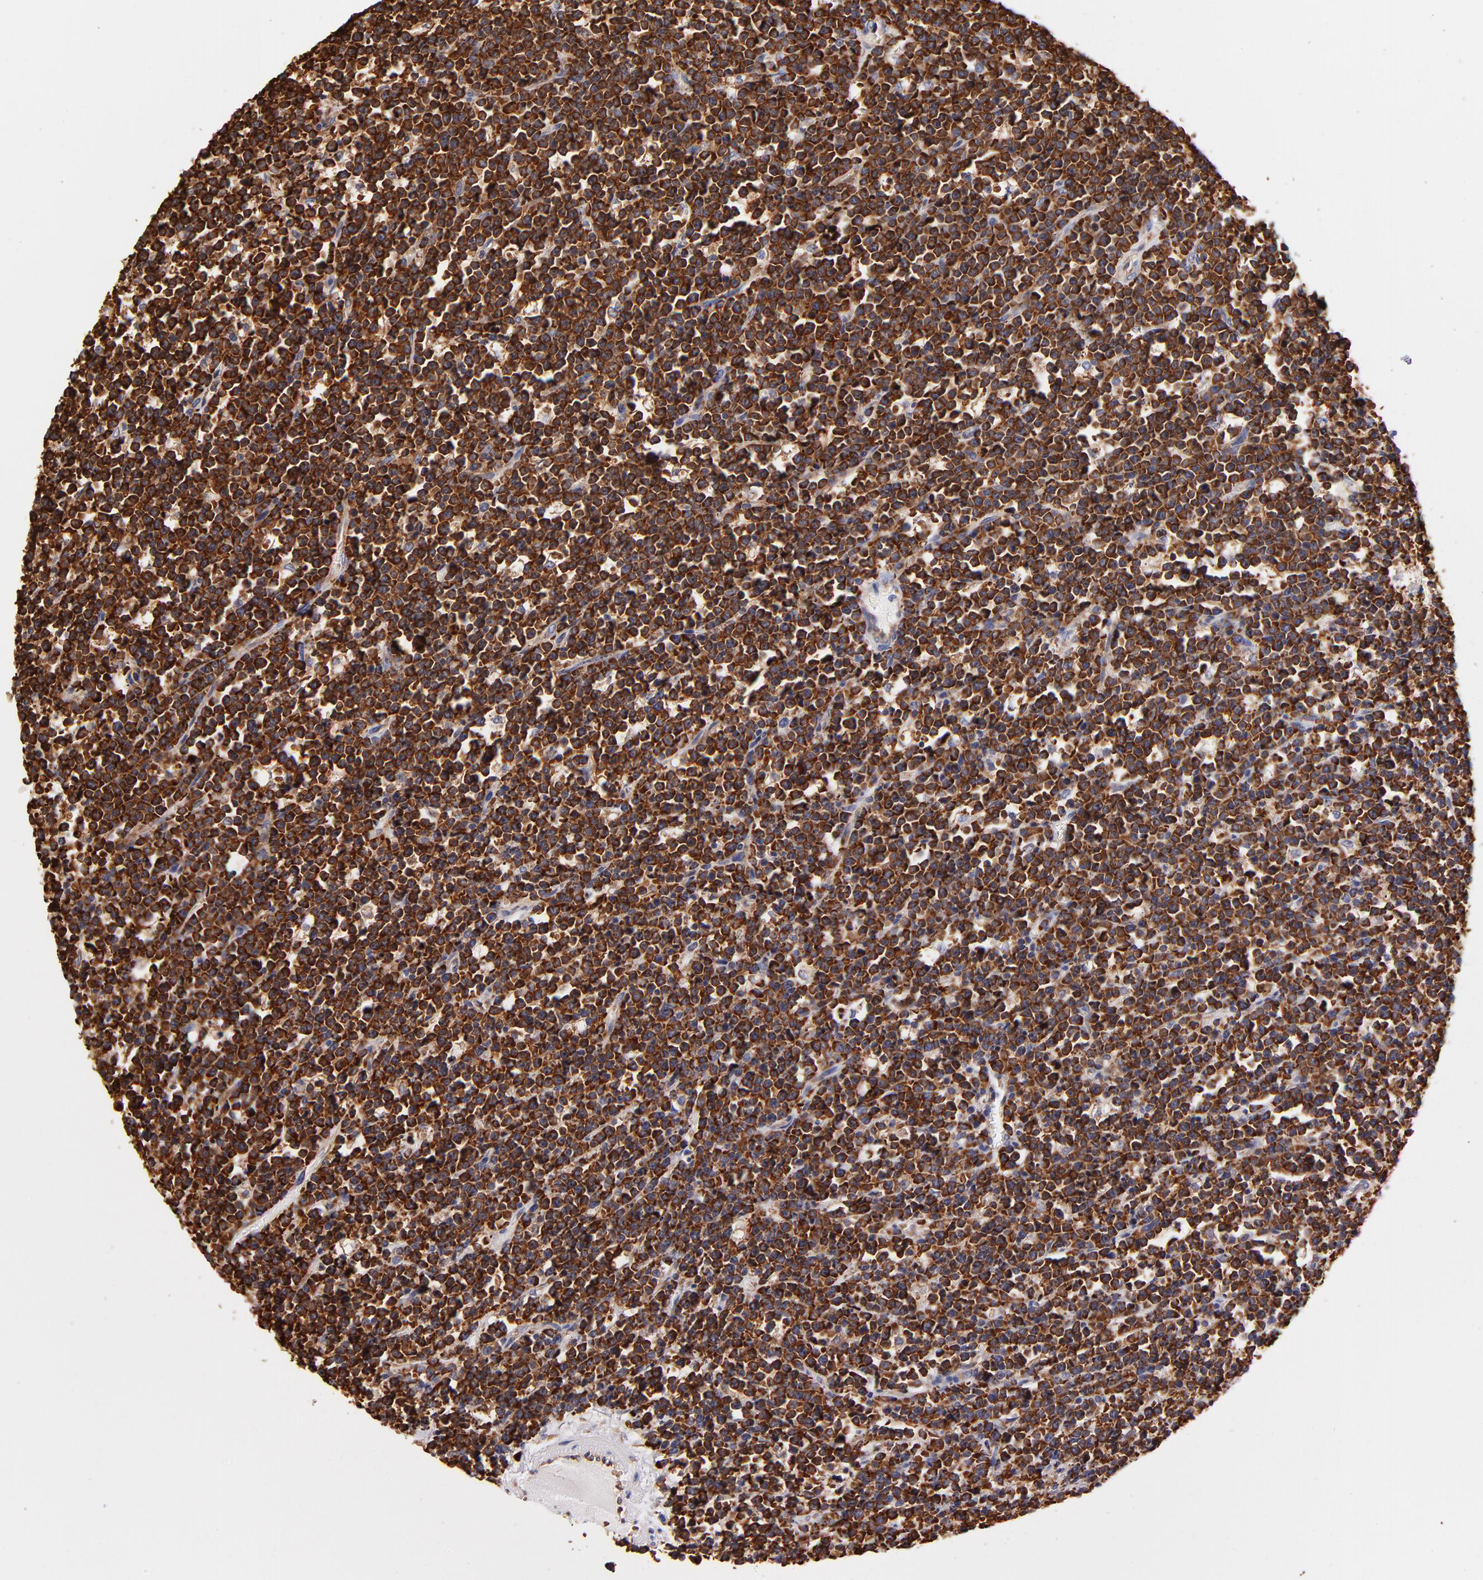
{"staining": {"intensity": "strong", "quantity": ">75%", "location": "cytoplasmic/membranous"}, "tissue": "lymphoma", "cell_type": "Tumor cells", "image_type": "cancer", "snomed": [{"axis": "morphology", "description": "Malignant lymphoma, non-Hodgkin's type, High grade"}, {"axis": "topography", "description": "Ovary"}], "caption": "Strong cytoplasmic/membranous protein expression is present in about >75% of tumor cells in lymphoma.", "gene": "RPL27", "patient": {"sex": "female", "age": 56}}